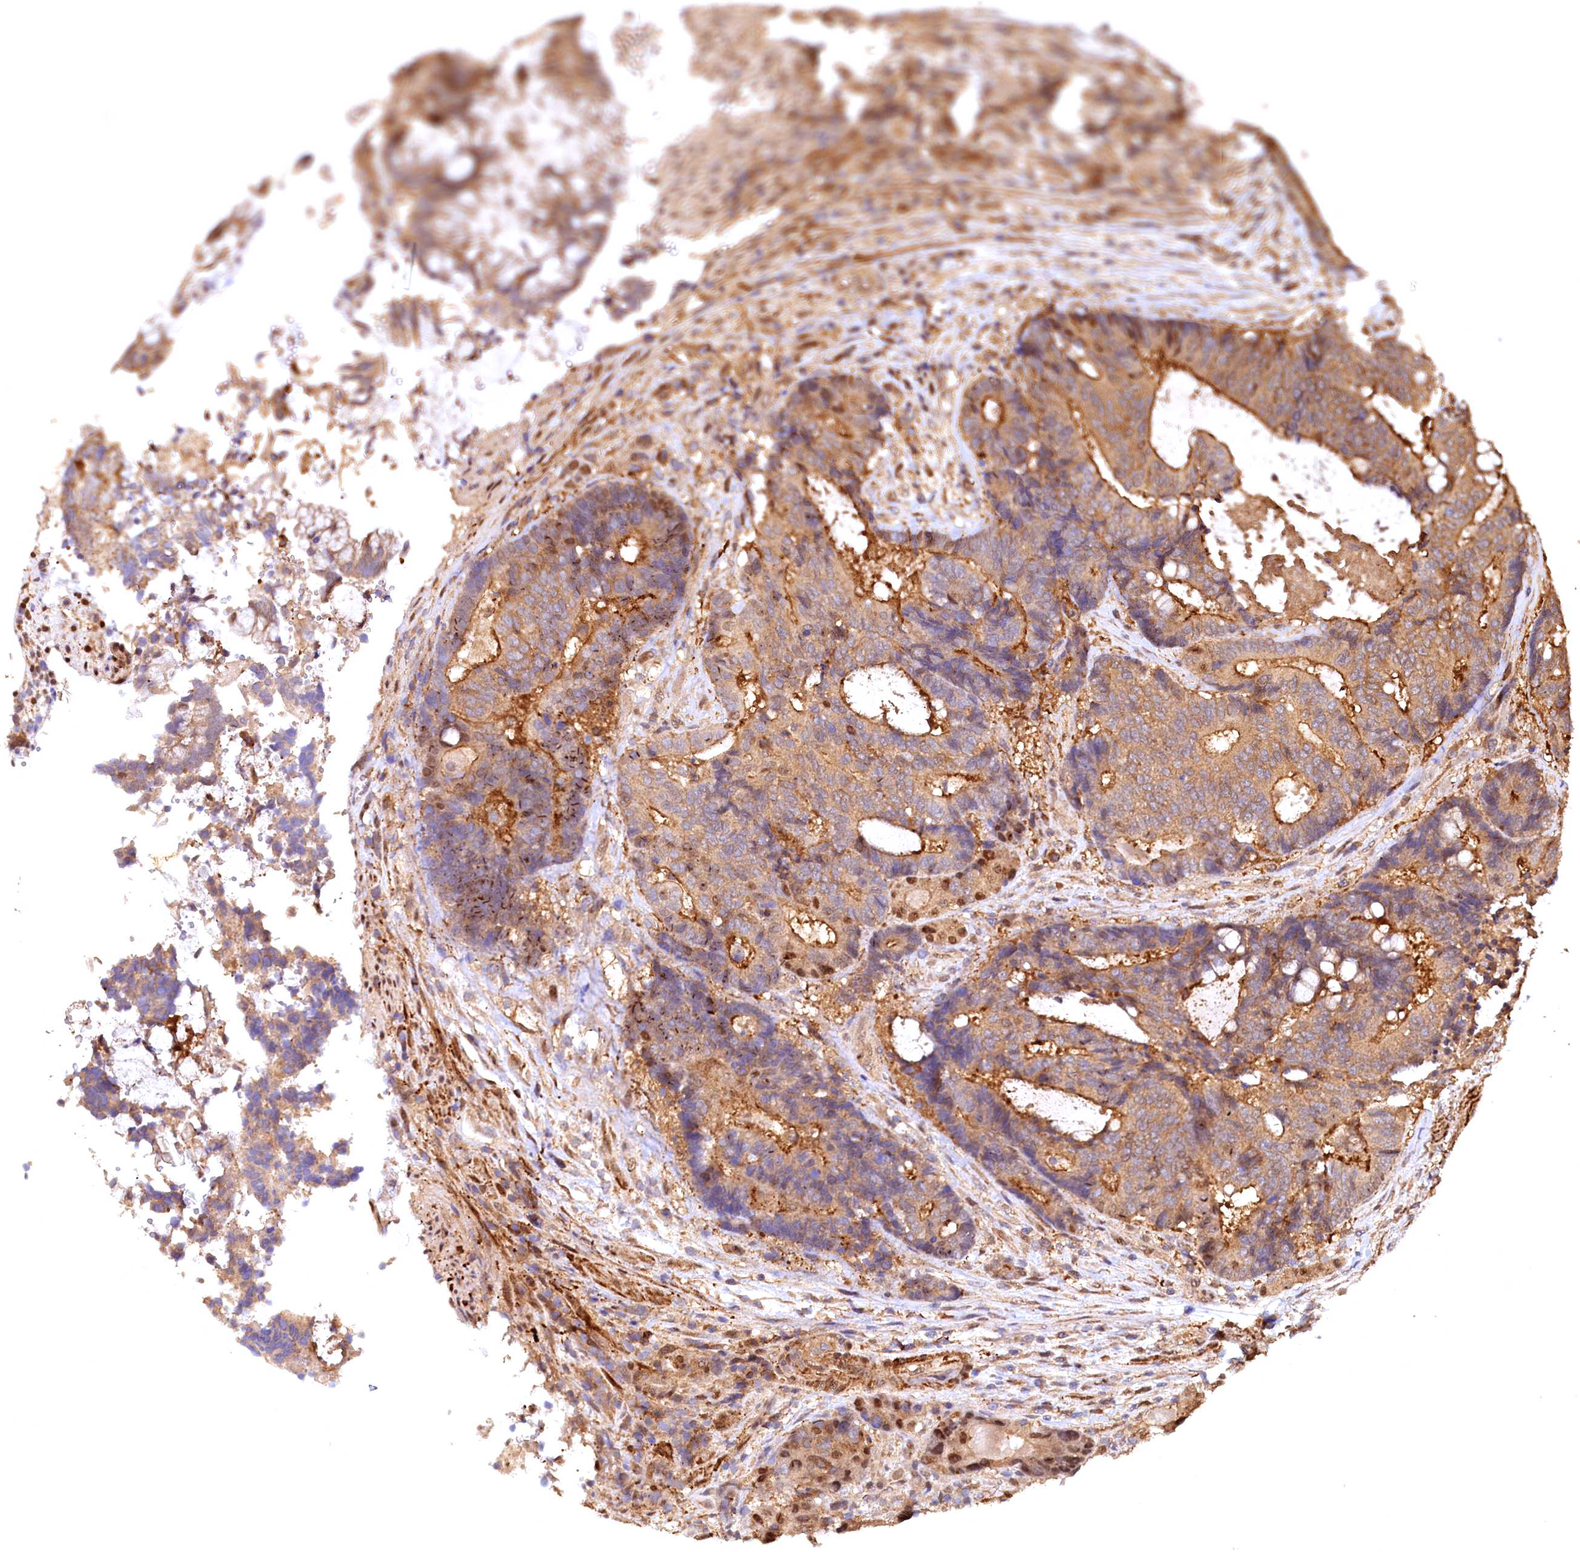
{"staining": {"intensity": "moderate", "quantity": ">75%", "location": "cytoplasmic/membranous"}, "tissue": "colorectal cancer", "cell_type": "Tumor cells", "image_type": "cancer", "snomed": [{"axis": "morphology", "description": "Adenocarcinoma, NOS"}, {"axis": "topography", "description": "Rectum"}], "caption": "The image shows immunohistochemical staining of colorectal cancer (adenocarcinoma). There is moderate cytoplasmic/membranous staining is appreciated in approximately >75% of tumor cells.", "gene": "UBL7", "patient": {"sex": "male", "age": 69}}